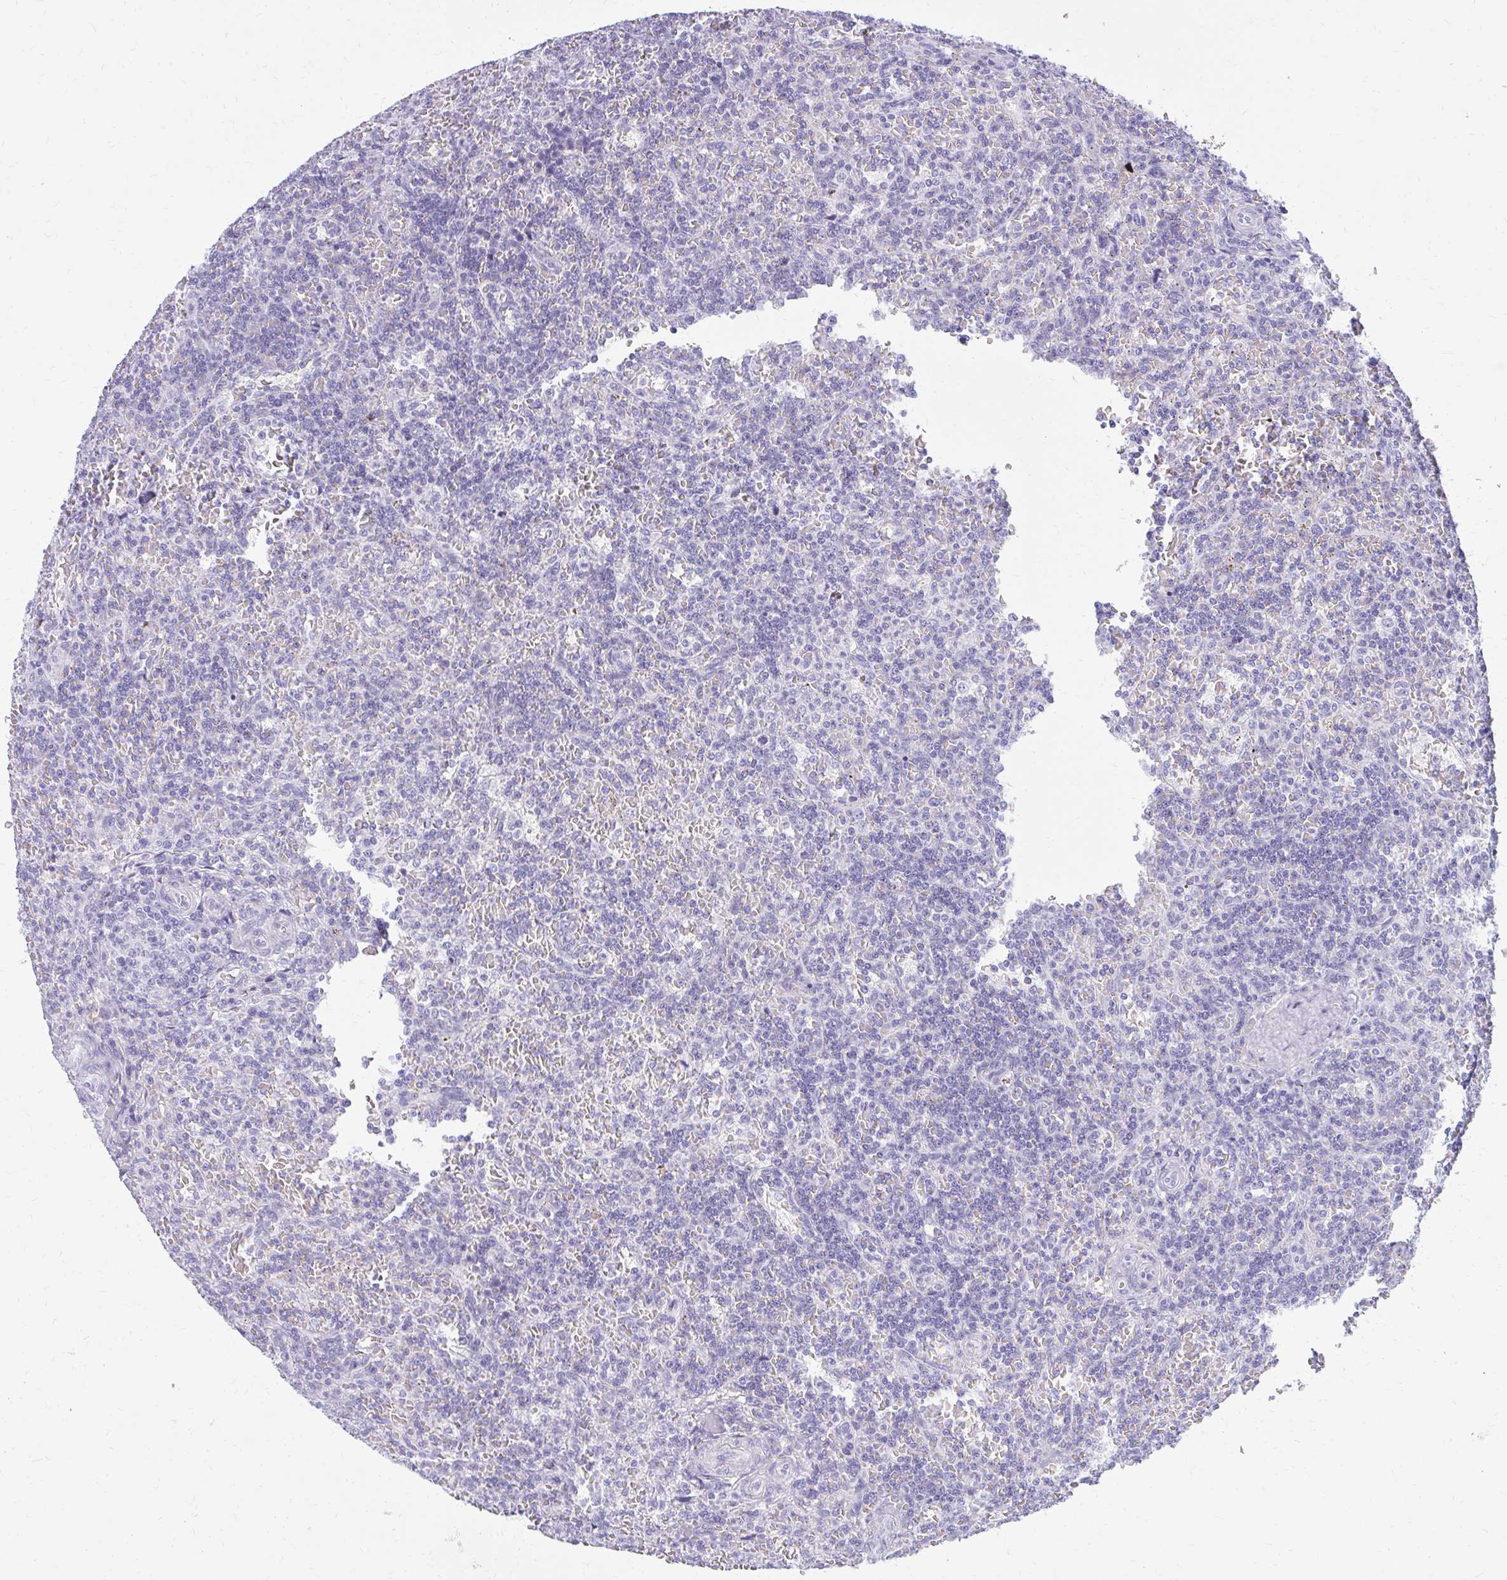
{"staining": {"intensity": "negative", "quantity": "none", "location": "none"}, "tissue": "lymphoma", "cell_type": "Tumor cells", "image_type": "cancer", "snomed": [{"axis": "morphology", "description": "Malignant lymphoma, non-Hodgkin's type, Low grade"}, {"axis": "topography", "description": "Spleen"}], "caption": "High power microscopy histopathology image of an immunohistochemistry (IHC) histopathology image of lymphoma, revealing no significant positivity in tumor cells.", "gene": "PRAP1", "patient": {"sex": "male", "age": 73}}